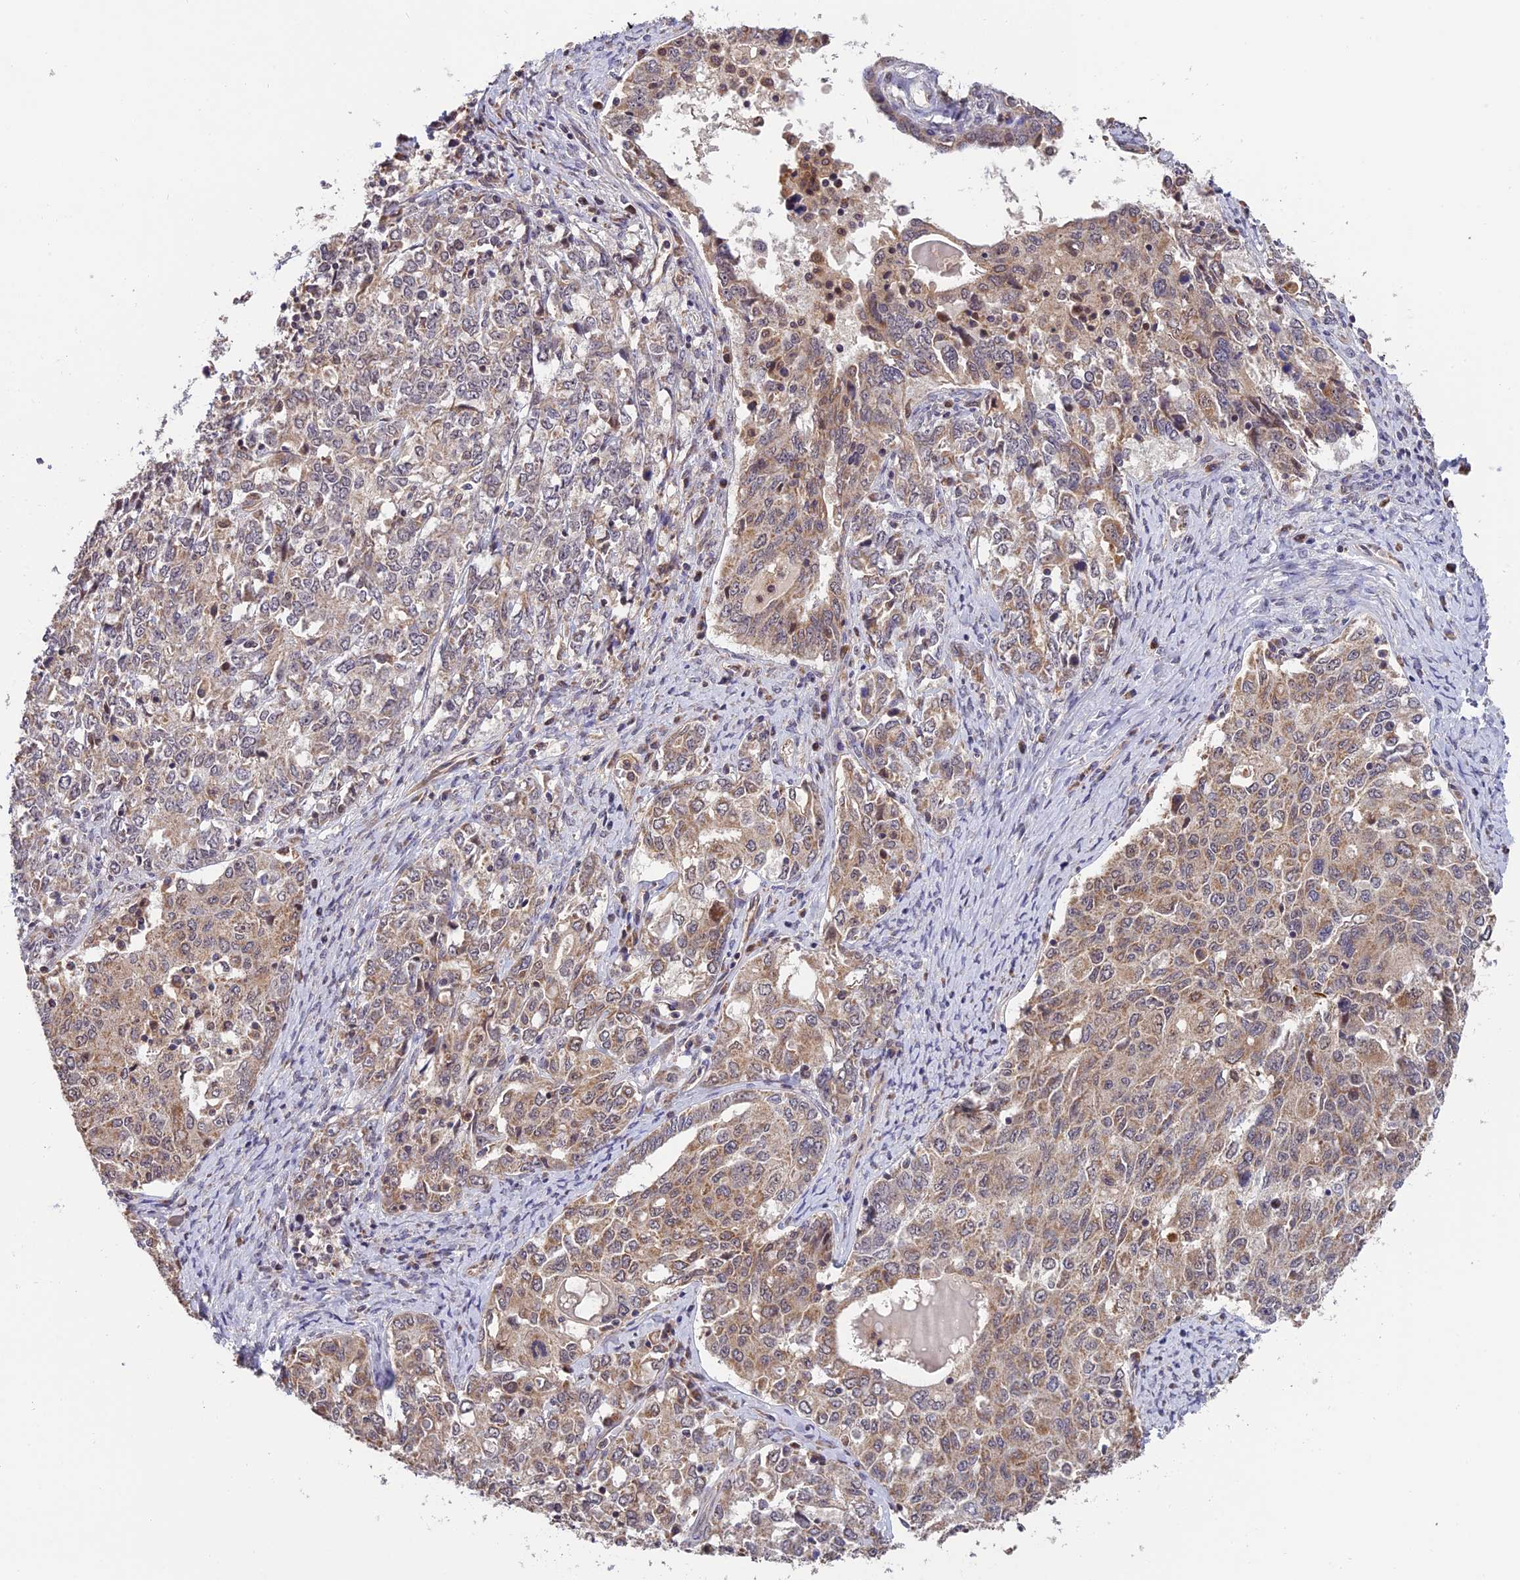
{"staining": {"intensity": "moderate", "quantity": "25%-75%", "location": "cytoplasmic/membranous"}, "tissue": "ovarian cancer", "cell_type": "Tumor cells", "image_type": "cancer", "snomed": [{"axis": "morphology", "description": "Carcinoma, endometroid"}, {"axis": "topography", "description": "Ovary"}], "caption": "Ovarian endometroid carcinoma stained for a protein (brown) demonstrates moderate cytoplasmic/membranous positive positivity in about 25%-75% of tumor cells.", "gene": "MNS1", "patient": {"sex": "female", "age": 62}}